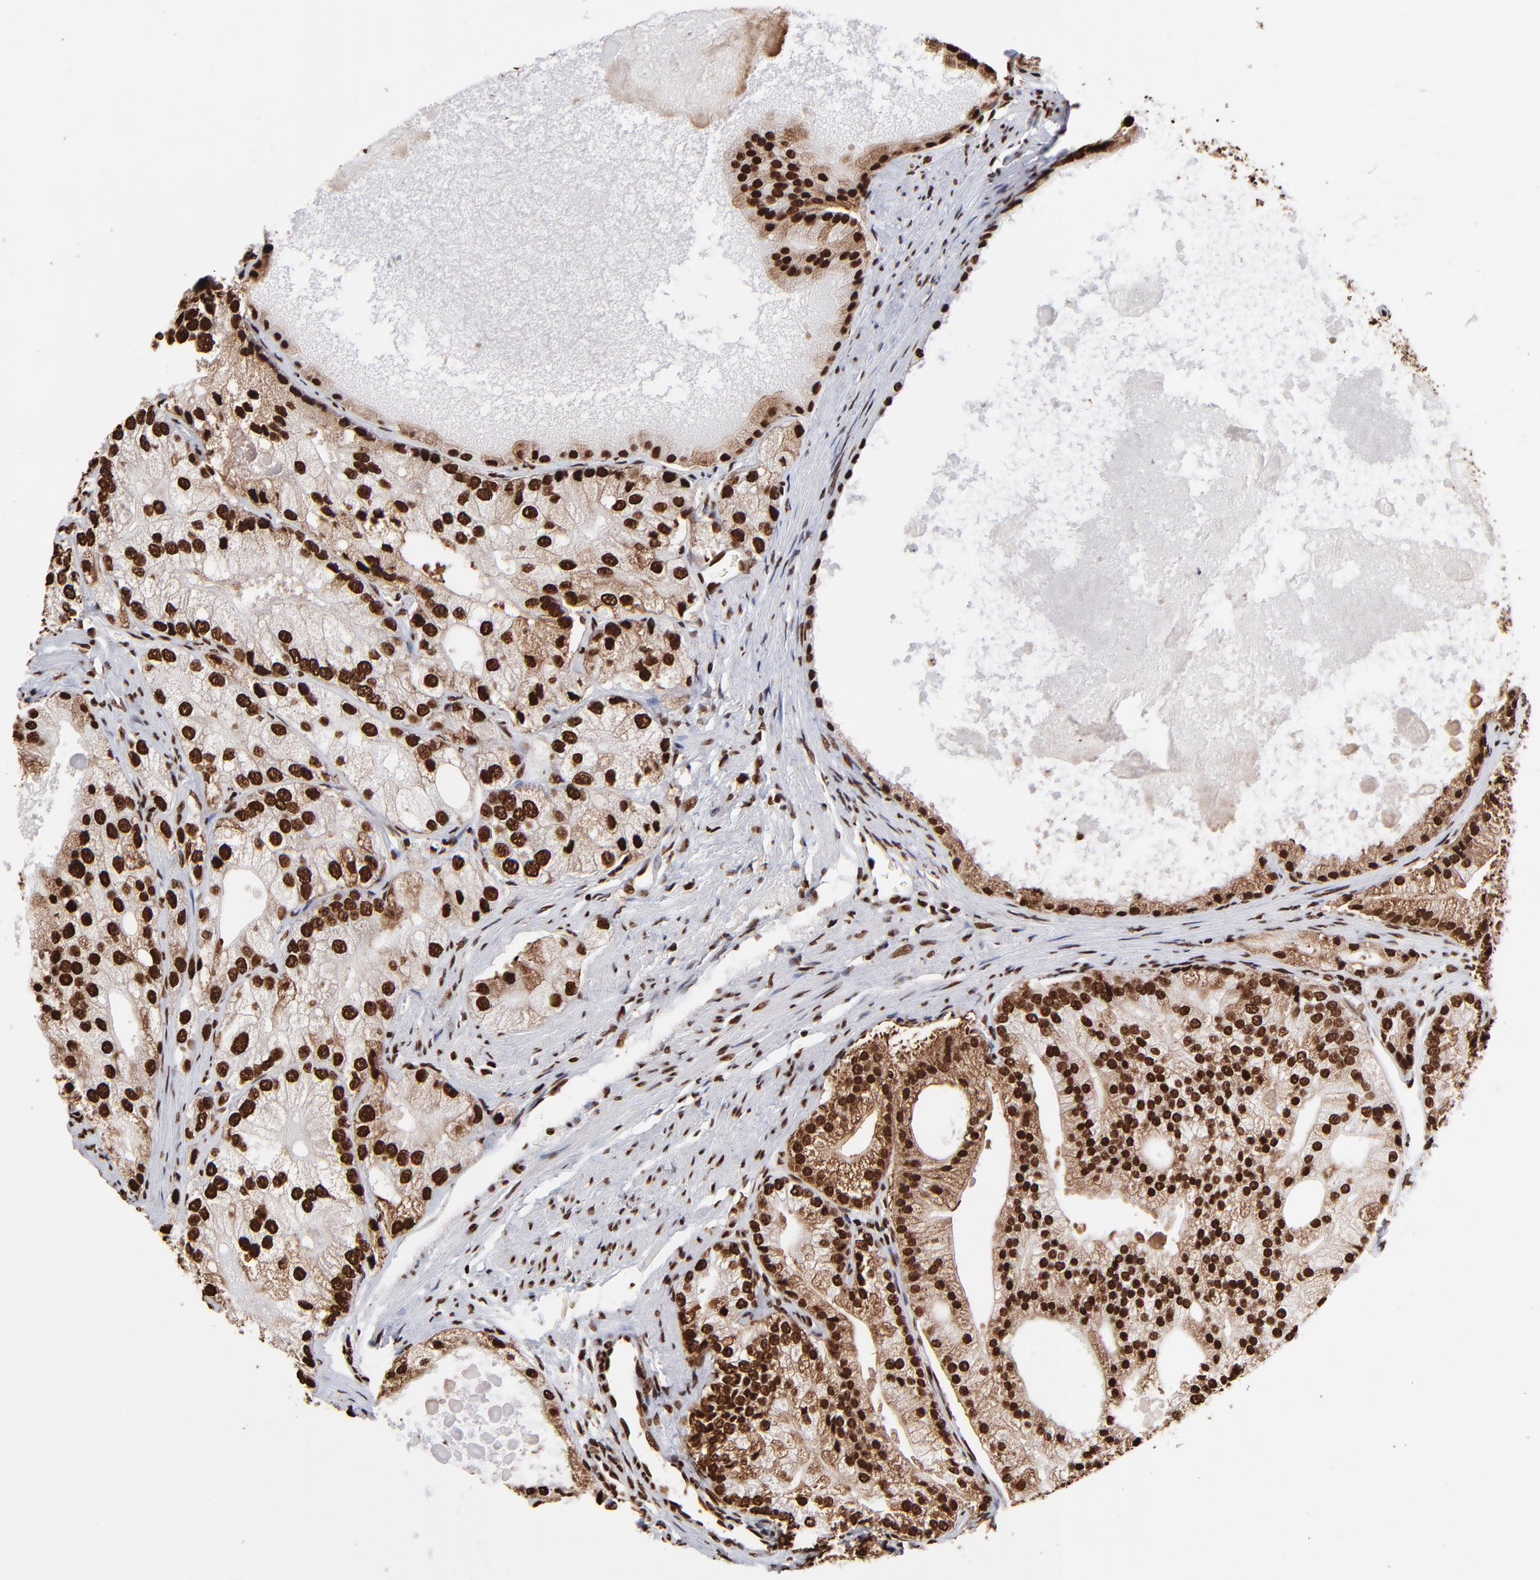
{"staining": {"intensity": "strong", "quantity": ">75%", "location": "nuclear"}, "tissue": "prostate cancer", "cell_type": "Tumor cells", "image_type": "cancer", "snomed": [{"axis": "morphology", "description": "Adenocarcinoma, Low grade"}, {"axis": "topography", "description": "Prostate"}], "caption": "Strong nuclear positivity for a protein is identified in about >75% of tumor cells of prostate cancer (low-grade adenocarcinoma) using immunohistochemistry (IHC).", "gene": "ZNF544", "patient": {"sex": "male", "age": 69}}